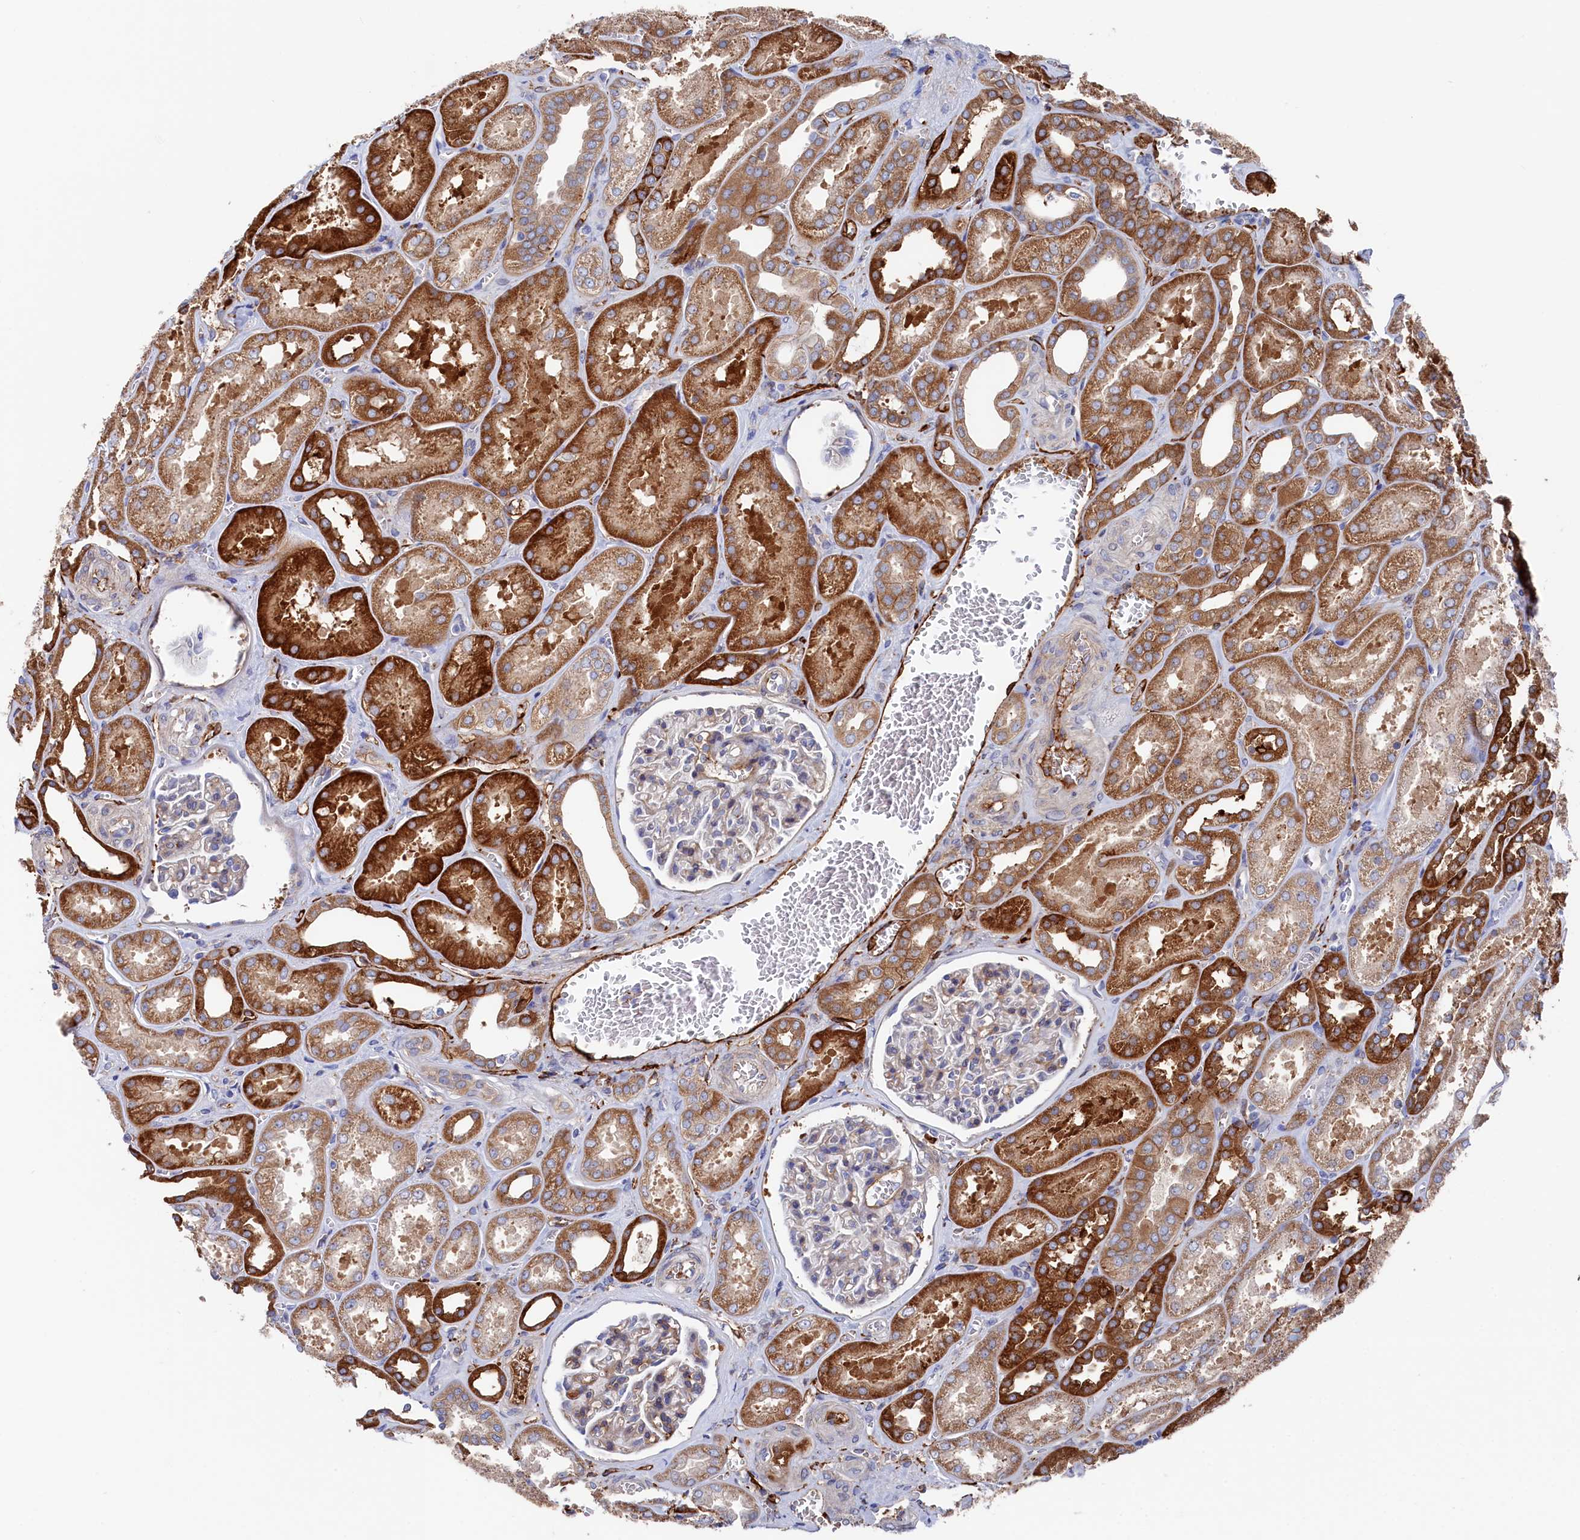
{"staining": {"intensity": "weak", "quantity": "<25%", "location": "cytoplasmic/membranous"}, "tissue": "kidney", "cell_type": "Cells in glomeruli", "image_type": "normal", "snomed": [{"axis": "morphology", "description": "Normal tissue, NOS"}, {"axis": "morphology", "description": "Adenocarcinoma, NOS"}, {"axis": "topography", "description": "Kidney"}], "caption": "IHC photomicrograph of benign kidney: human kidney stained with DAB (3,3'-diaminobenzidine) reveals no significant protein positivity in cells in glomeruli.", "gene": "C12orf73", "patient": {"sex": "female", "age": 68}}